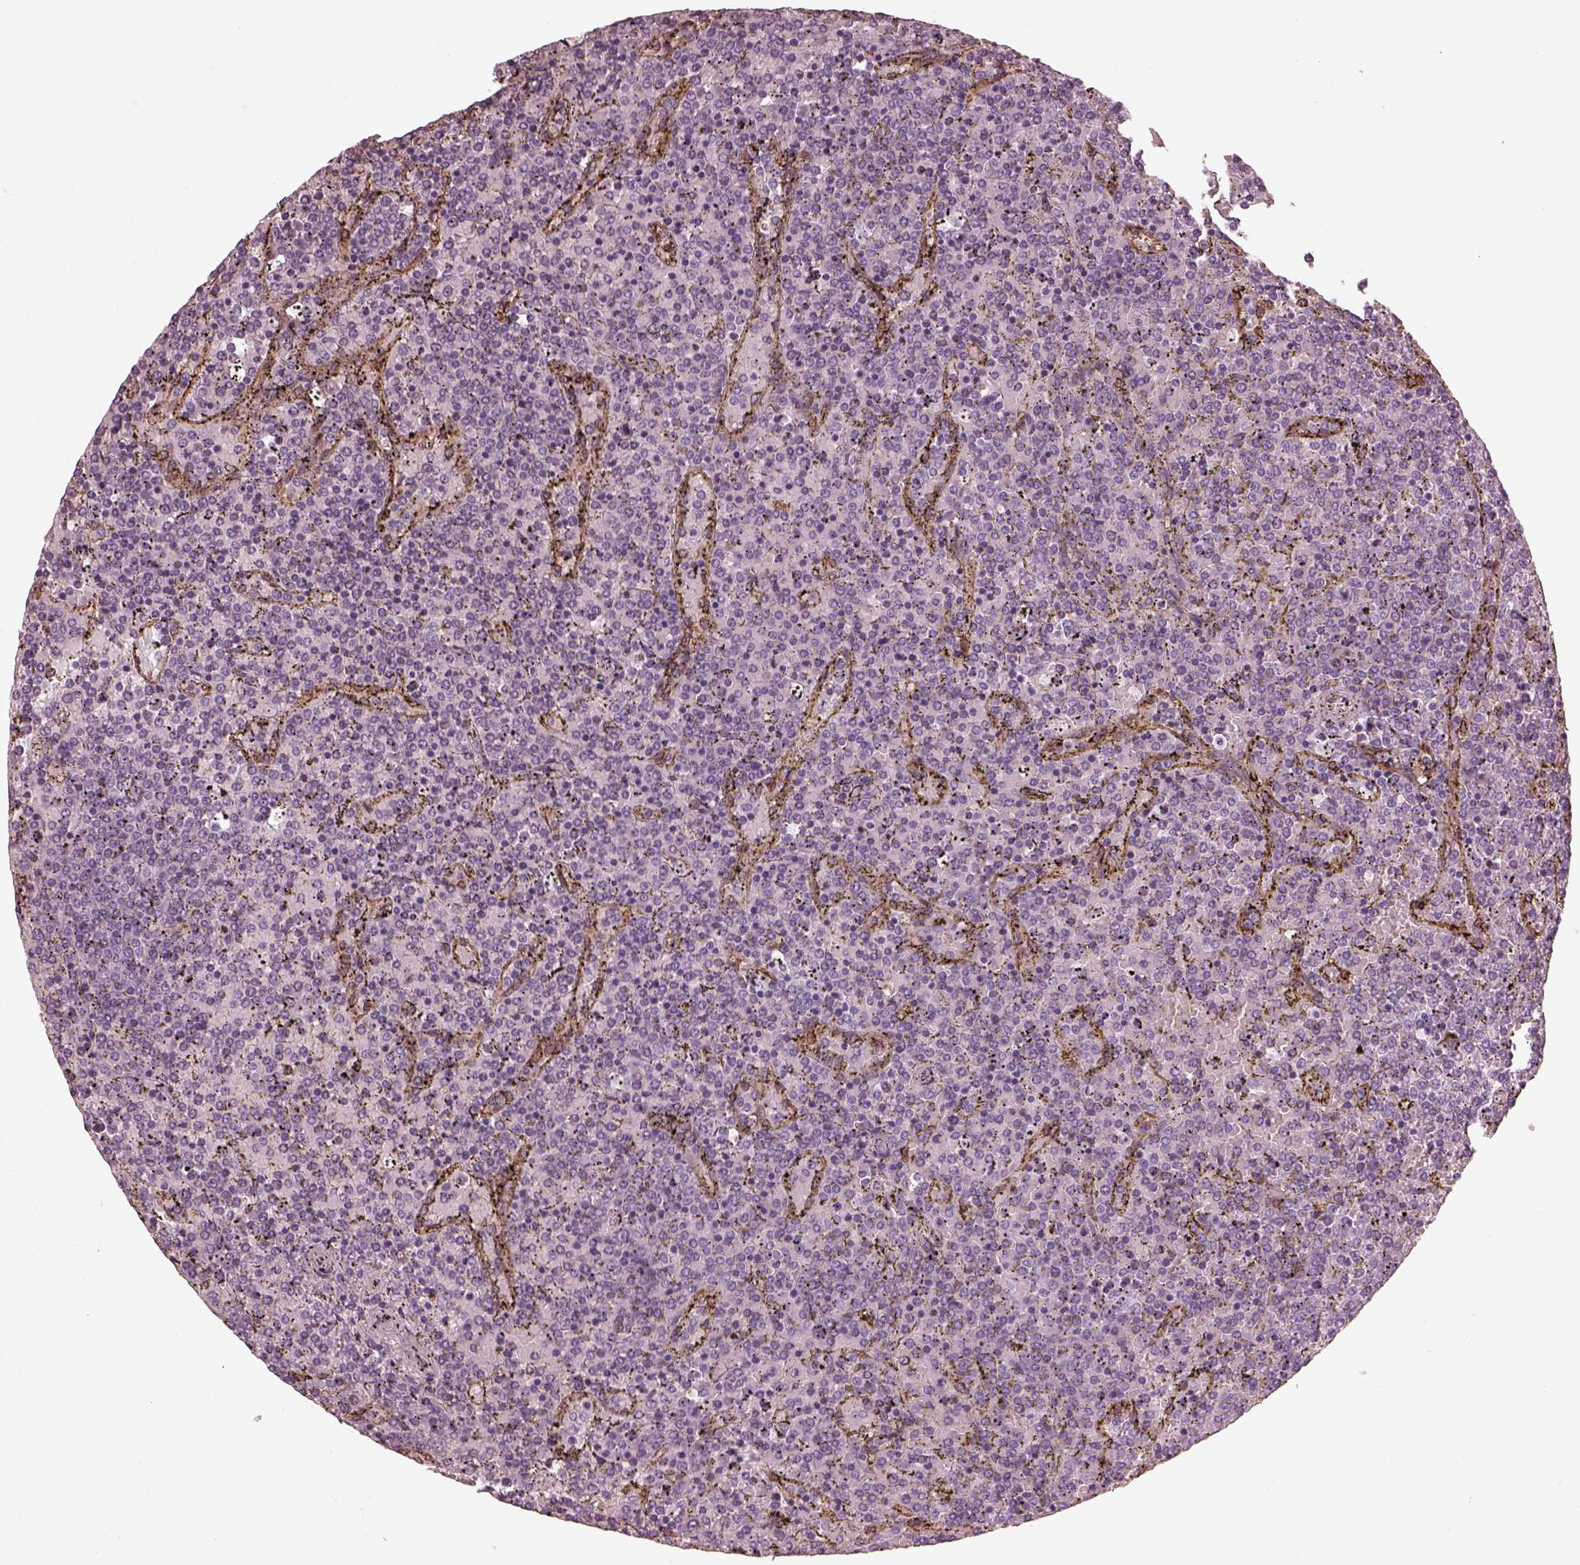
{"staining": {"intensity": "negative", "quantity": "none", "location": "none"}, "tissue": "lymphoma", "cell_type": "Tumor cells", "image_type": "cancer", "snomed": [{"axis": "morphology", "description": "Malignant lymphoma, non-Hodgkin's type, Low grade"}, {"axis": "topography", "description": "Spleen"}], "caption": "This is a photomicrograph of IHC staining of lymphoma, which shows no staining in tumor cells.", "gene": "EIF4E1B", "patient": {"sex": "female", "age": 77}}